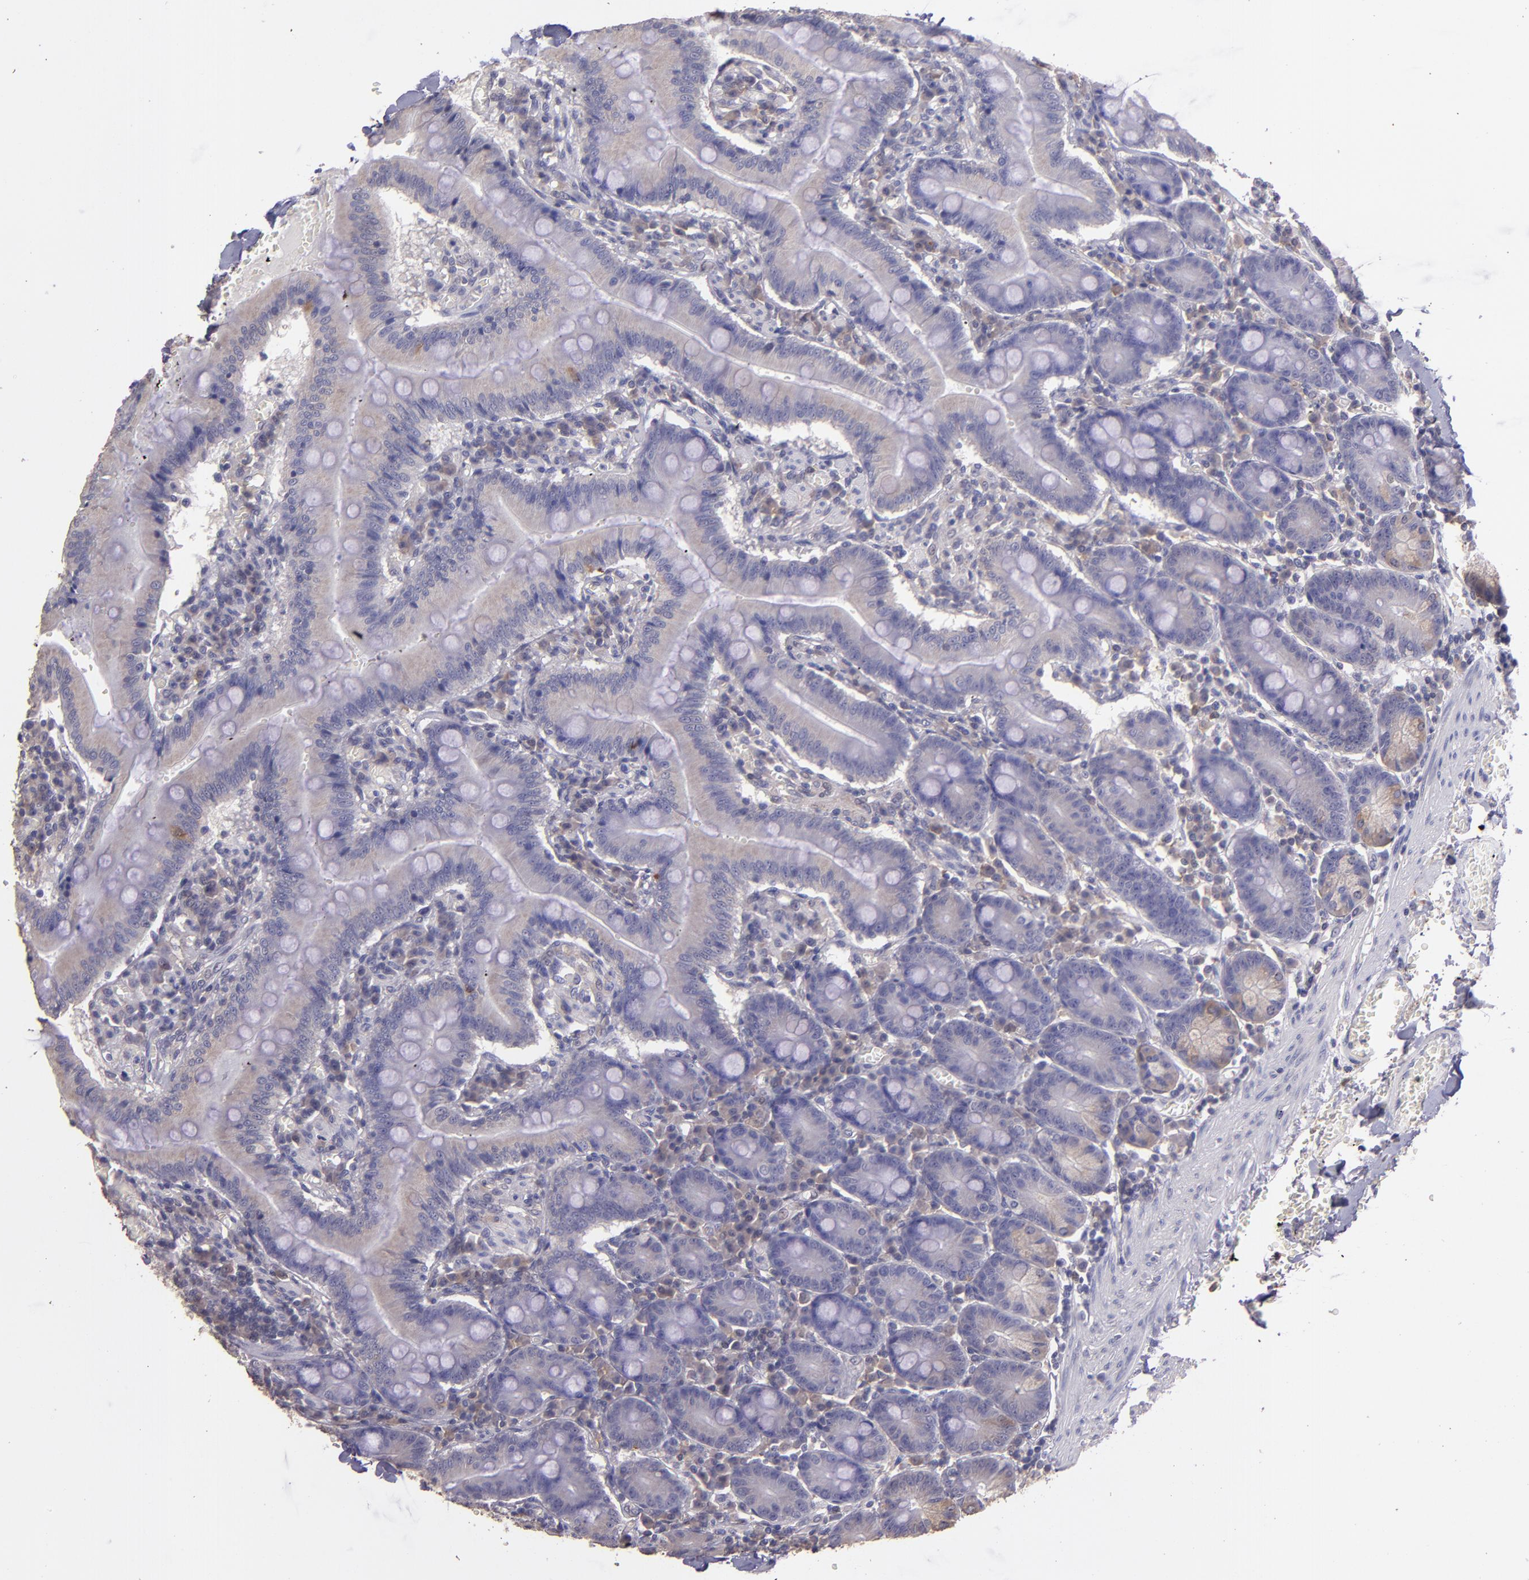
{"staining": {"intensity": "weak", "quantity": "<25%", "location": "cytoplasmic/membranous"}, "tissue": "small intestine", "cell_type": "Glandular cells", "image_type": "normal", "snomed": [{"axis": "morphology", "description": "Normal tissue, NOS"}, {"axis": "topography", "description": "Small intestine"}], "caption": "IHC micrograph of benign small intestine: small intestine stained with DAB exhibits no significant protein positivity in glandular cells. (Brightfield microscopy of DAB immunohistochemistry (IHC) at high magnification).", "gene": "PAPPA", "patient": {"sex": "male", "age": 71}}